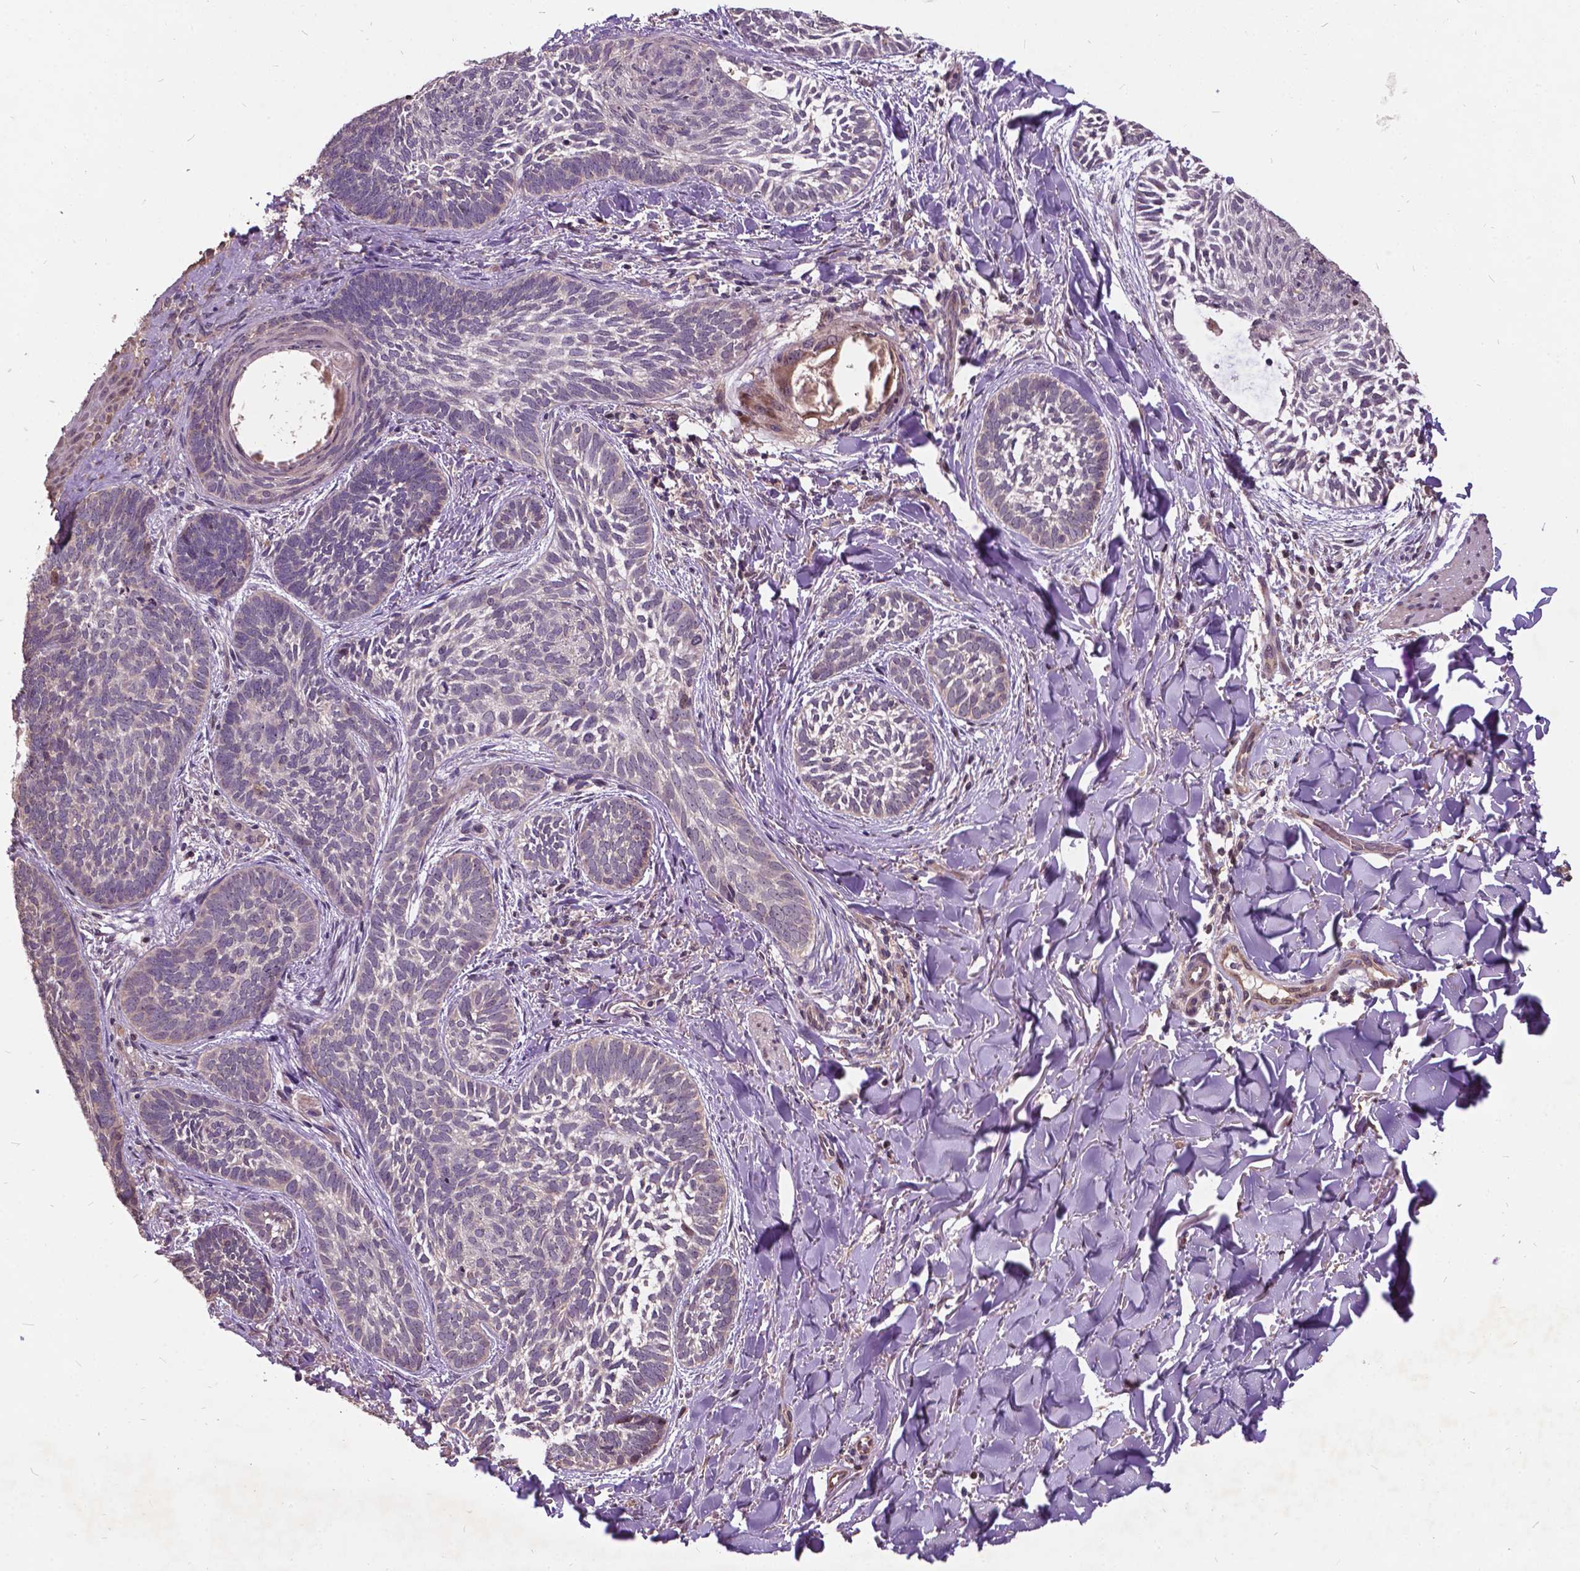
{"staining": {"intensity": "negative", "quantity": "none", "location": "none"}, "tissue": "skin cancer", "cell_type": "Tumor cells", "image_type": "cancer", "snomed": [{"axis": "morphology", "description": "Normal tissue, NOS"}, {"axis": "morphology", "description": "Basal cell carcinoma"}, {"axis": "topography", "description": "Skin"}], "caption": "DAB immunohistochemical staining of skin cancer shows no significant staining in tumor cells.", "gene": "AP1S3", "patient": {"sex": "male", "age": 46}}